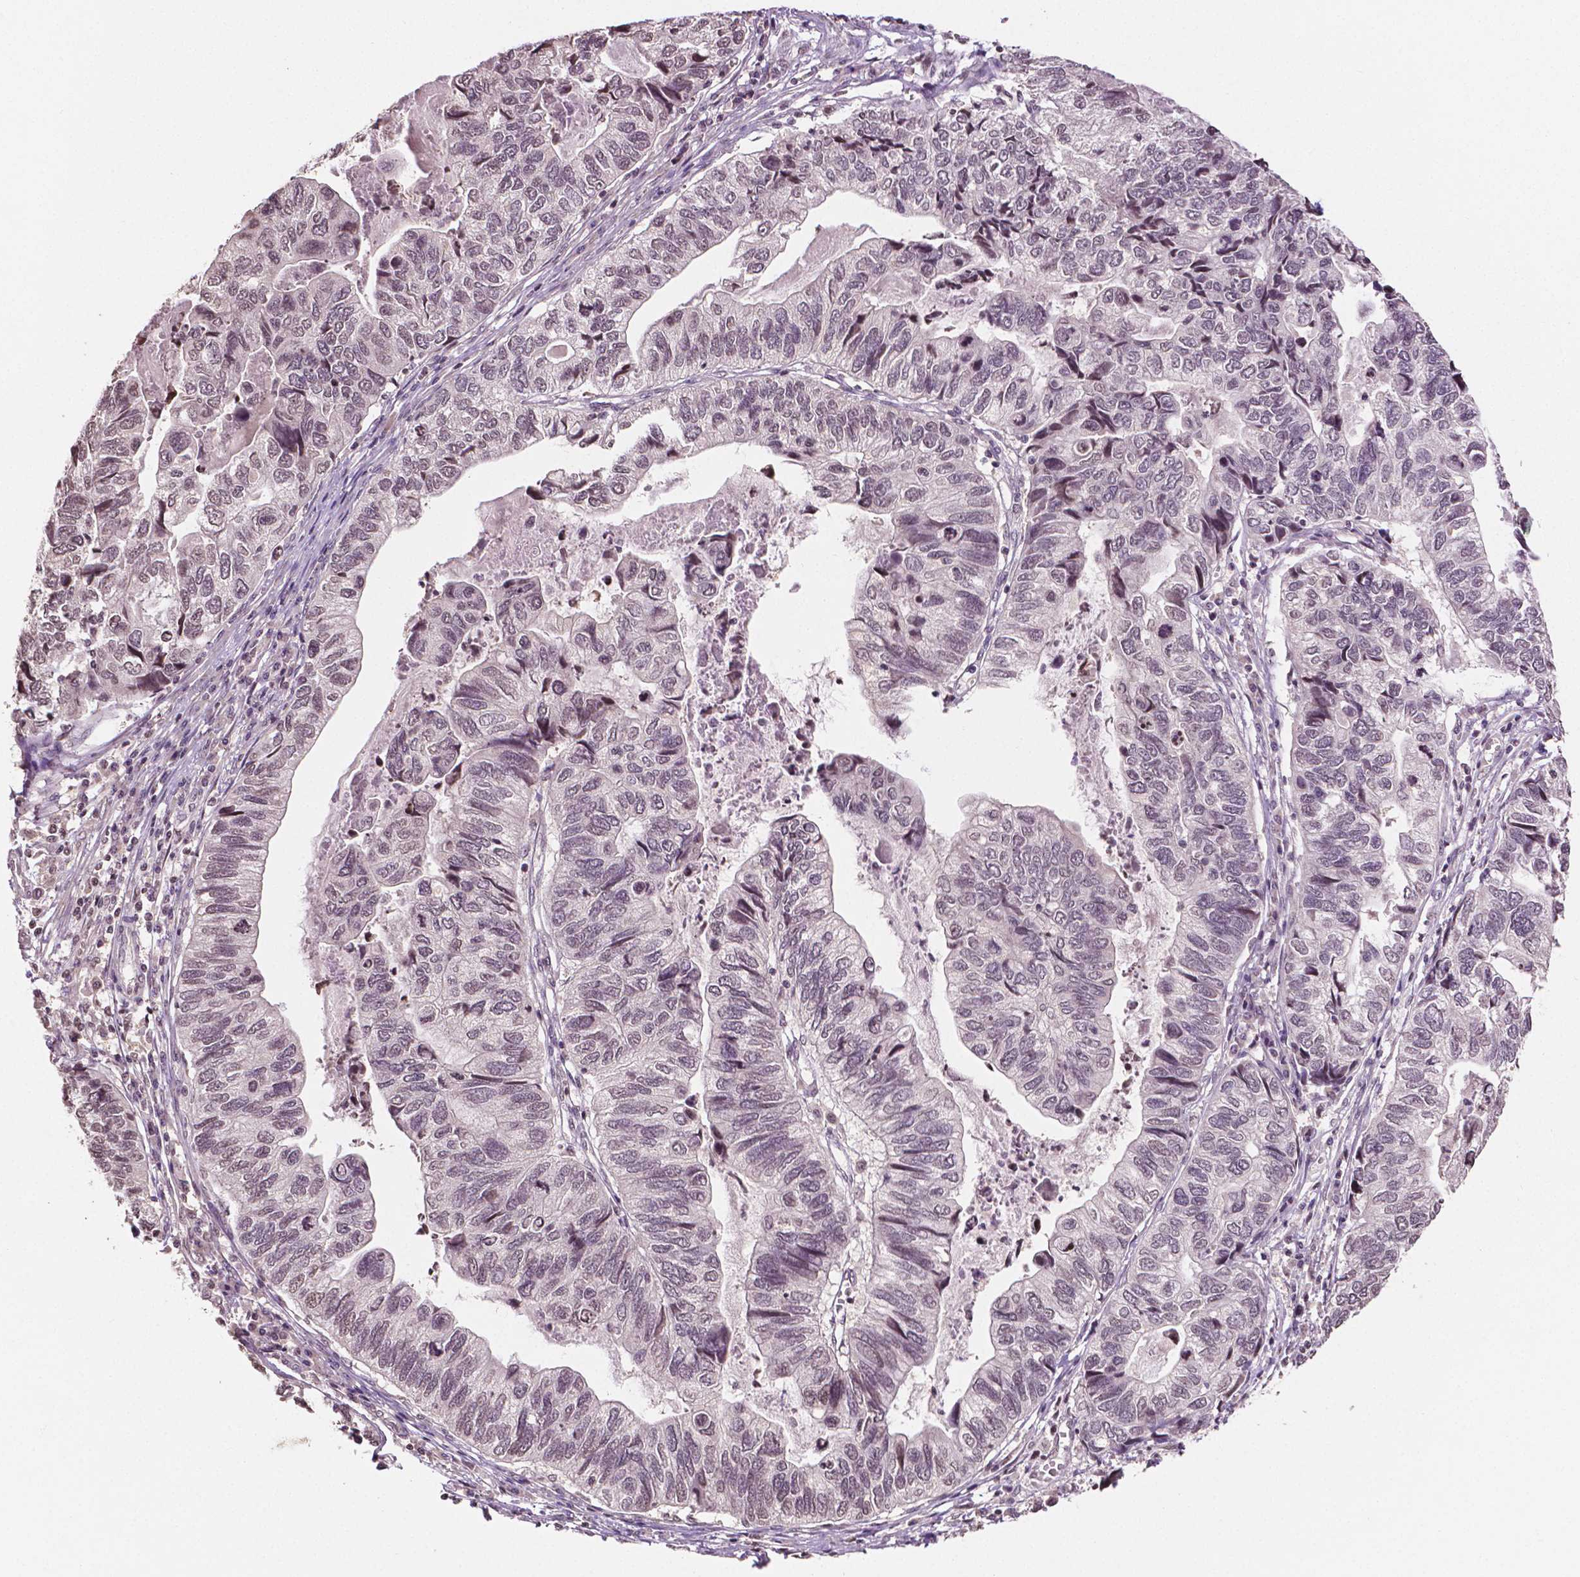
{"staining": {"intensity": "weak", "quantity": "25%-75%", "location": "nuclear"}, "tissue": "stomach cancer", "cell_type": "Tumor cells", "image_type": "cancer", "snomed": [{"axis": "morphology", "description": "Adenocarcinoma, NOS"}, {"axis": "topography", "description": "Stomach, upper"}], "caption": "Human stomach cancer stained with a brown dye shows weak nuclear positive positivity in about 25%-75% of tumor cells.", "gene": "DEK", "patient": {"sex": "female", "age": 67}}